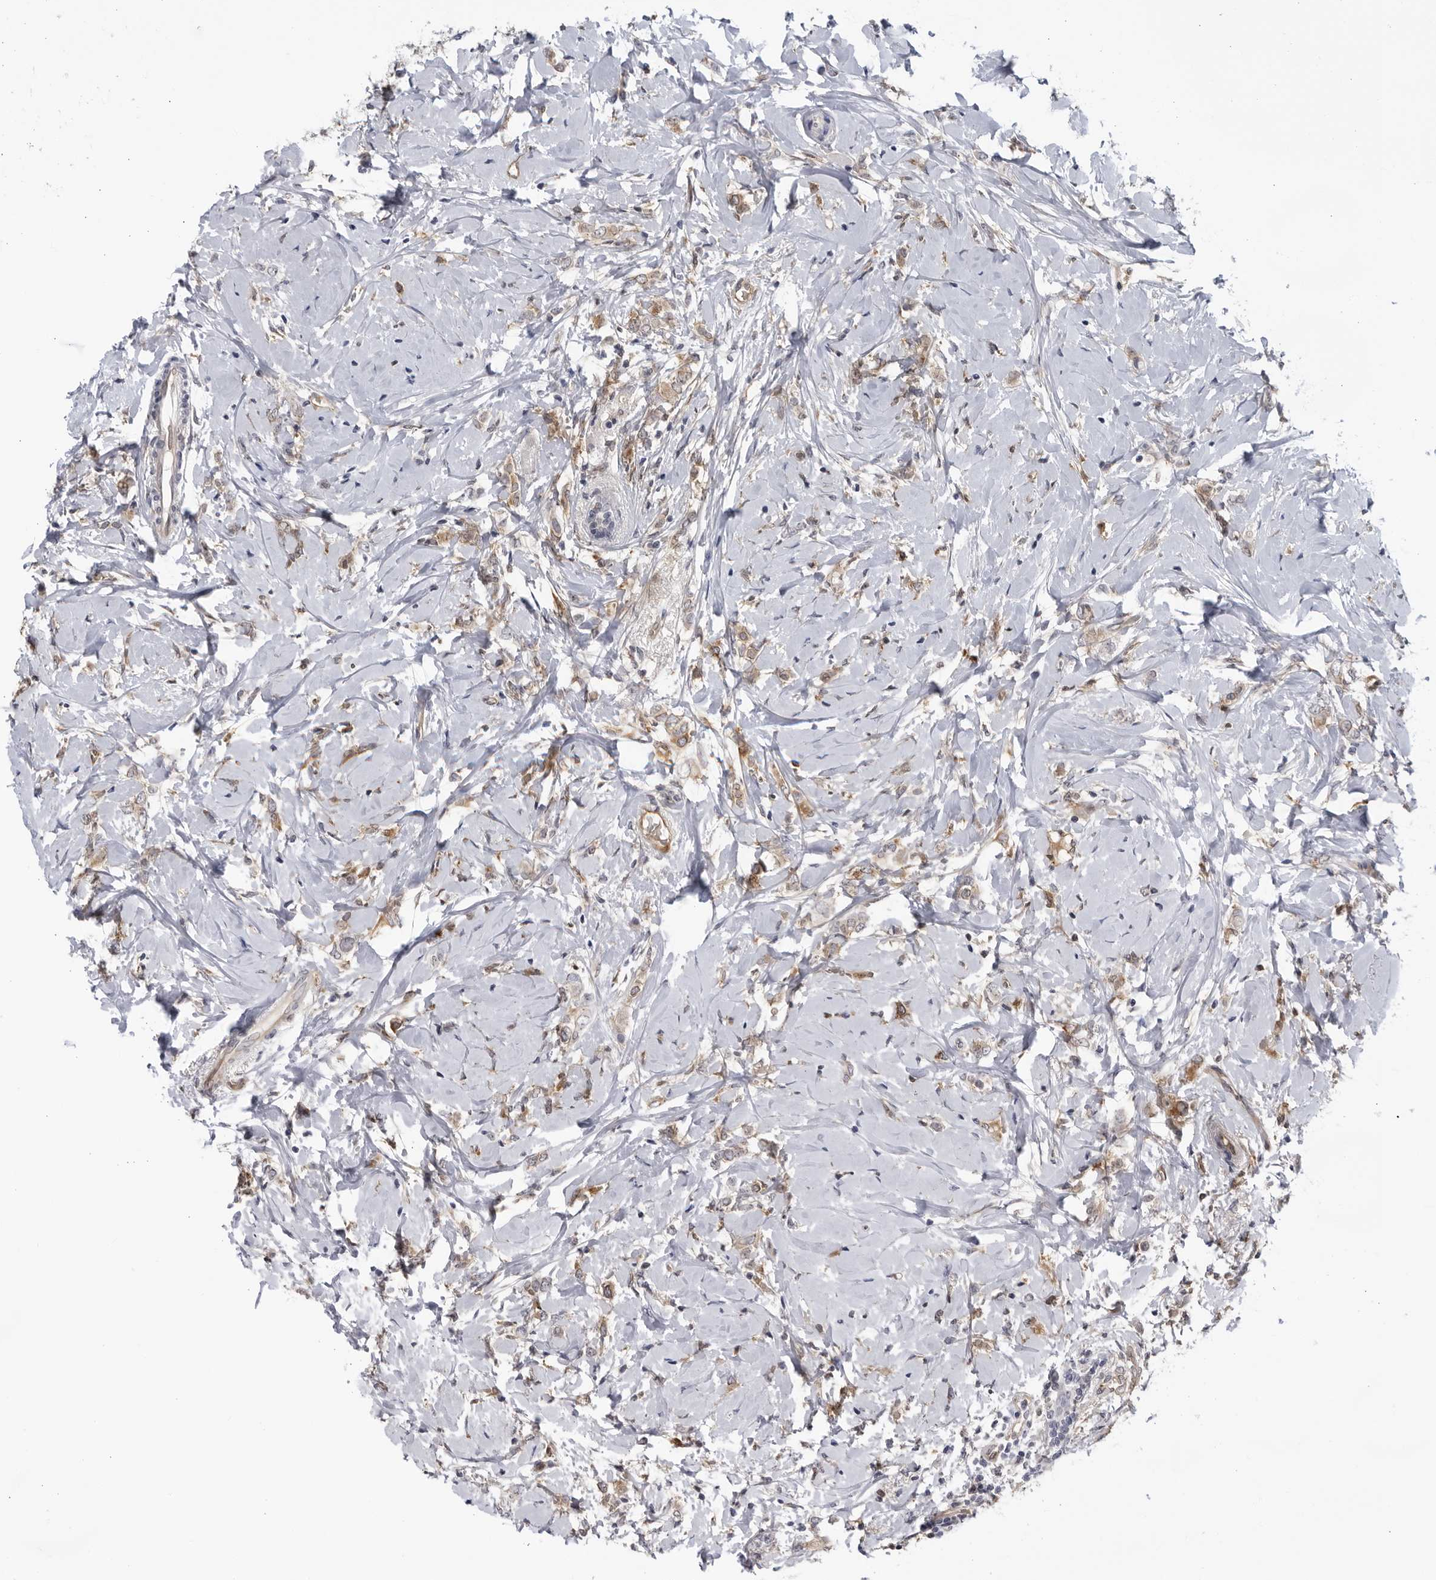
{"staining": {"intensity": "weak", "quantity": ">75%", "location": "cytoplasmic/membranous"}, "tissue": "breast cancer", "cell_type": "Tumor cells", "image_type": "cancer", "snomed": [{"axis": "morphology", "description": "Normal tissue, NOS"}, {"axis": "morphology", "description": "Lobular carcinoma"}, {"axis": "topography", "description": "Breast"}], "caption": "A high-resolution photomicrograph shows immunohistochemistry (IHC) staining of lobular carcinoma (breast), which shows weak cytoplasmic/membranous positivity in about >75% of tumor cells. (DAB (3,3'-diaminobenzidine) IHC with brightfield microscopy, high magnification).", "gene": "BMP2K", "patient": {"sex": "female", "age": 47}}